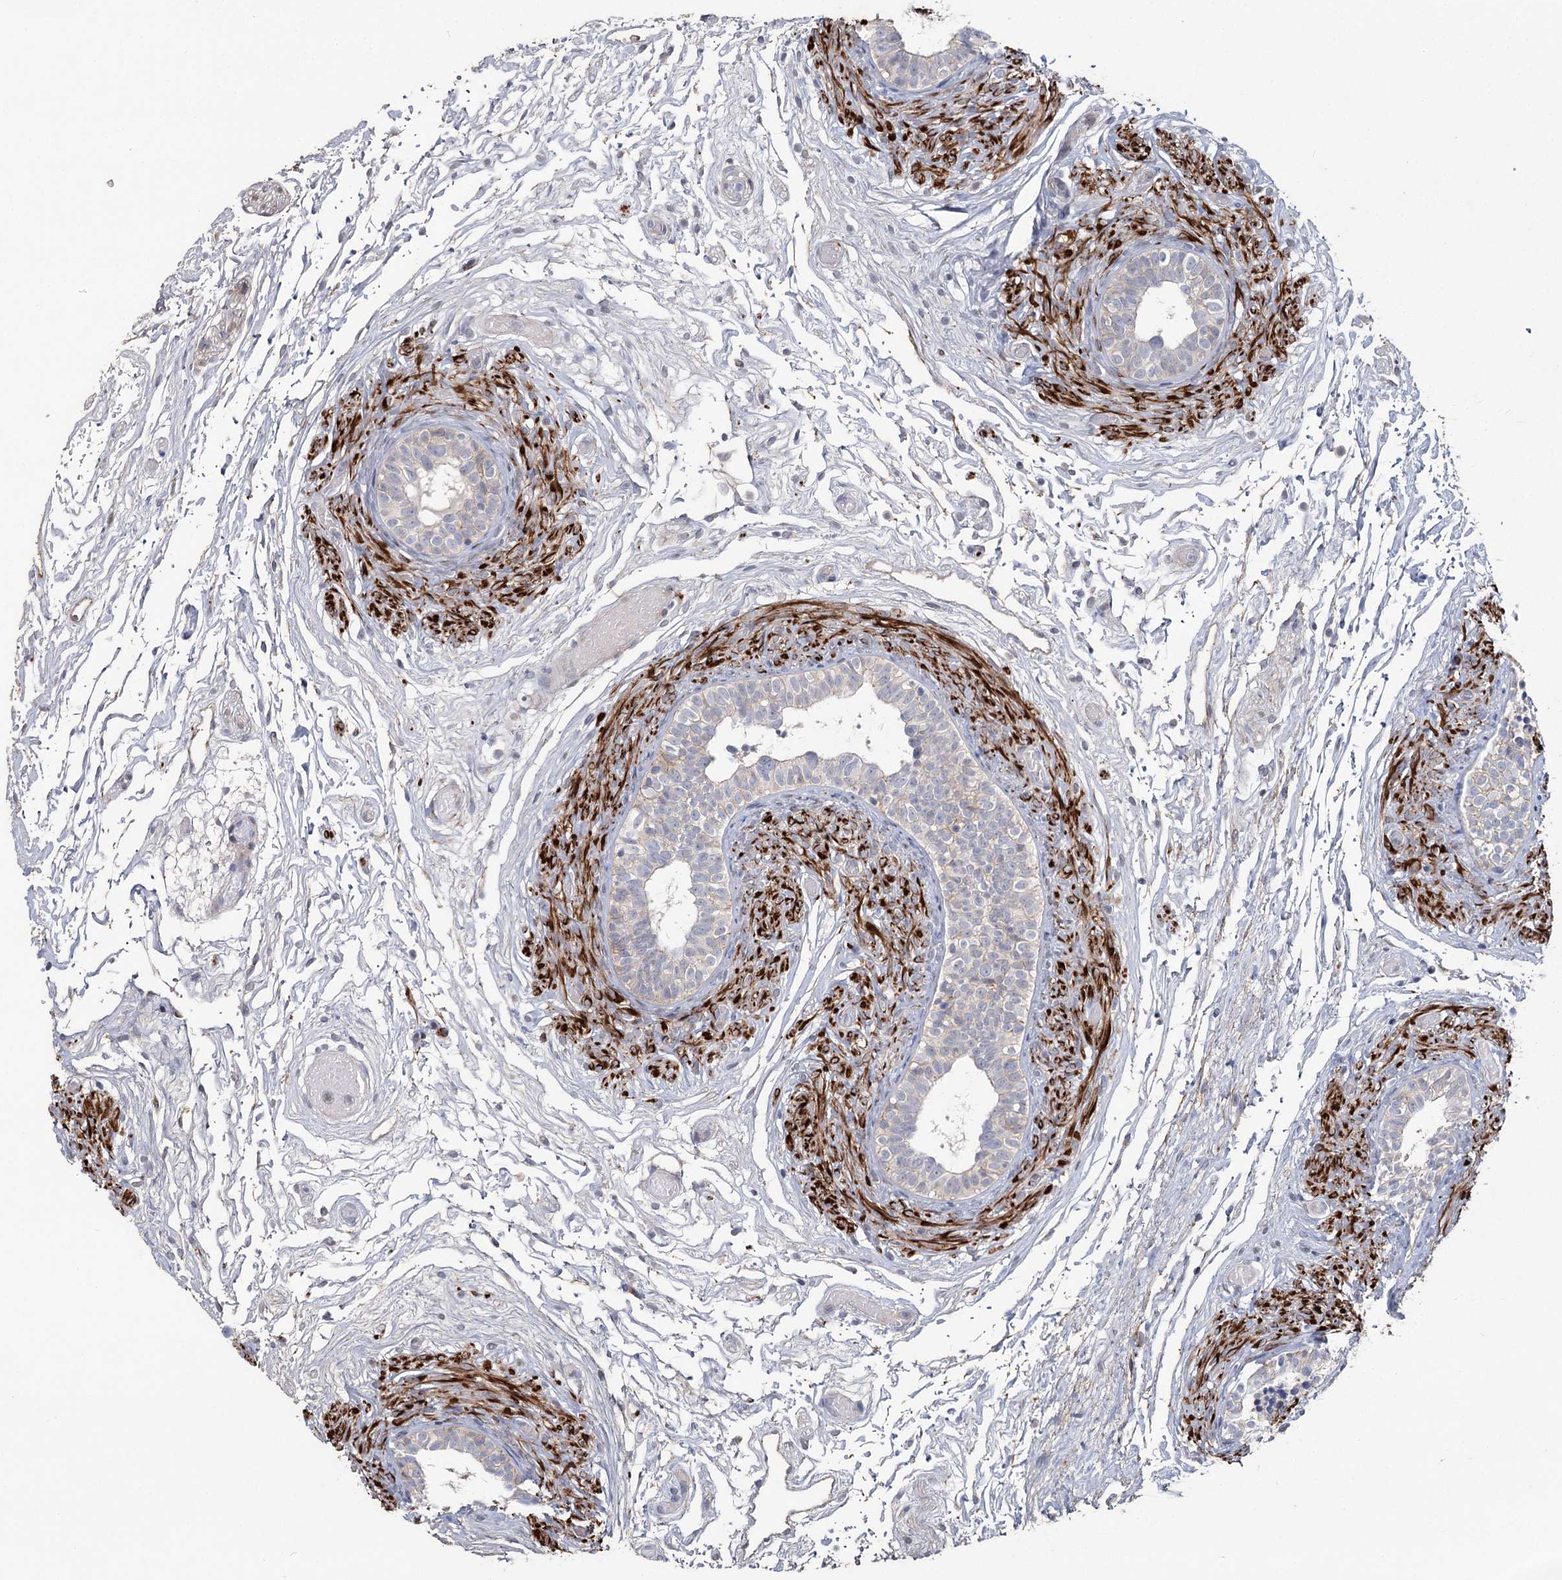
{"staining": {"intensity": "moderate", "quantity": "<25%", "location": "cytoplasmic/membranous"}, "tissue": "epididymis", "cell_type": "Glandular cells", "image_type": "normal", "snomed": [{"axis": "morphology", "description": "Normal tissue, NOS"}, {"axis": "topography", "description": "Epididymis"}], "caption": "Unremarkable epididymis reveals moderate cytoplasmic/membranous positivity in approximately <25% of glandular cells, visualized by immunohistochemistry.", "gene": "MAP3K13", "patient": {"sex": "male", "age": 5}}